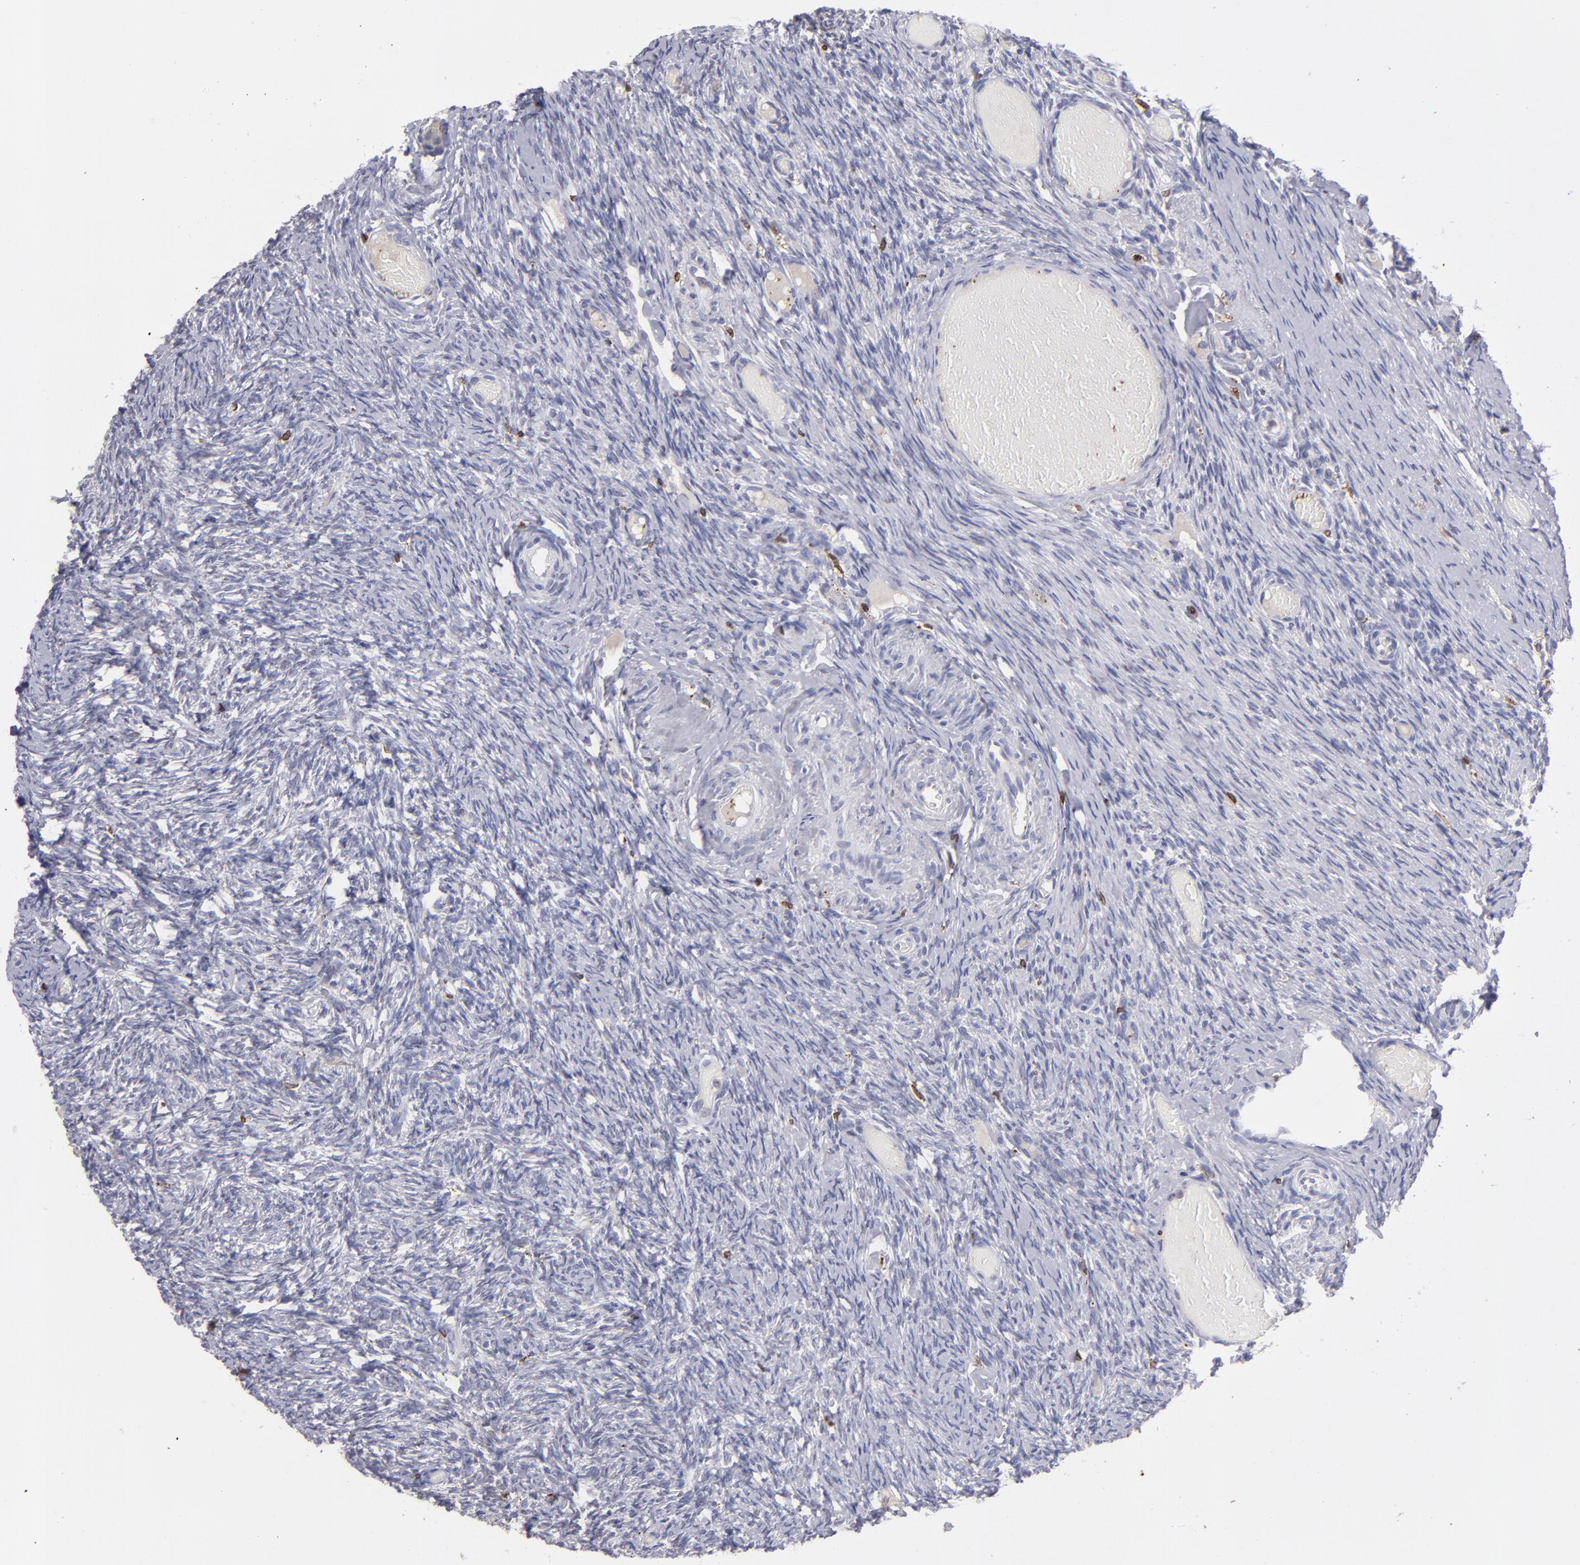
{"staining": {"intensity": "negative", "quantity": "none", "location": "none"}, "tissue": "ovary", "cell_type": "Ovarian stroma cells", "image_type": "normal", "snomed": [{"axis": "morphology", "description": "Normal tissue, NOS"}, {"axis": "topography", "description": "Ovary"}], "caption": "Immunohistochemistry (IHC) histopathology image of unremarkable ovary: human ovary stained with DAB reveals no significant protein positivity in ovarian stroma cells.", "gene": "PTGS1", "patient": {"sex": "female", "age": 60}}